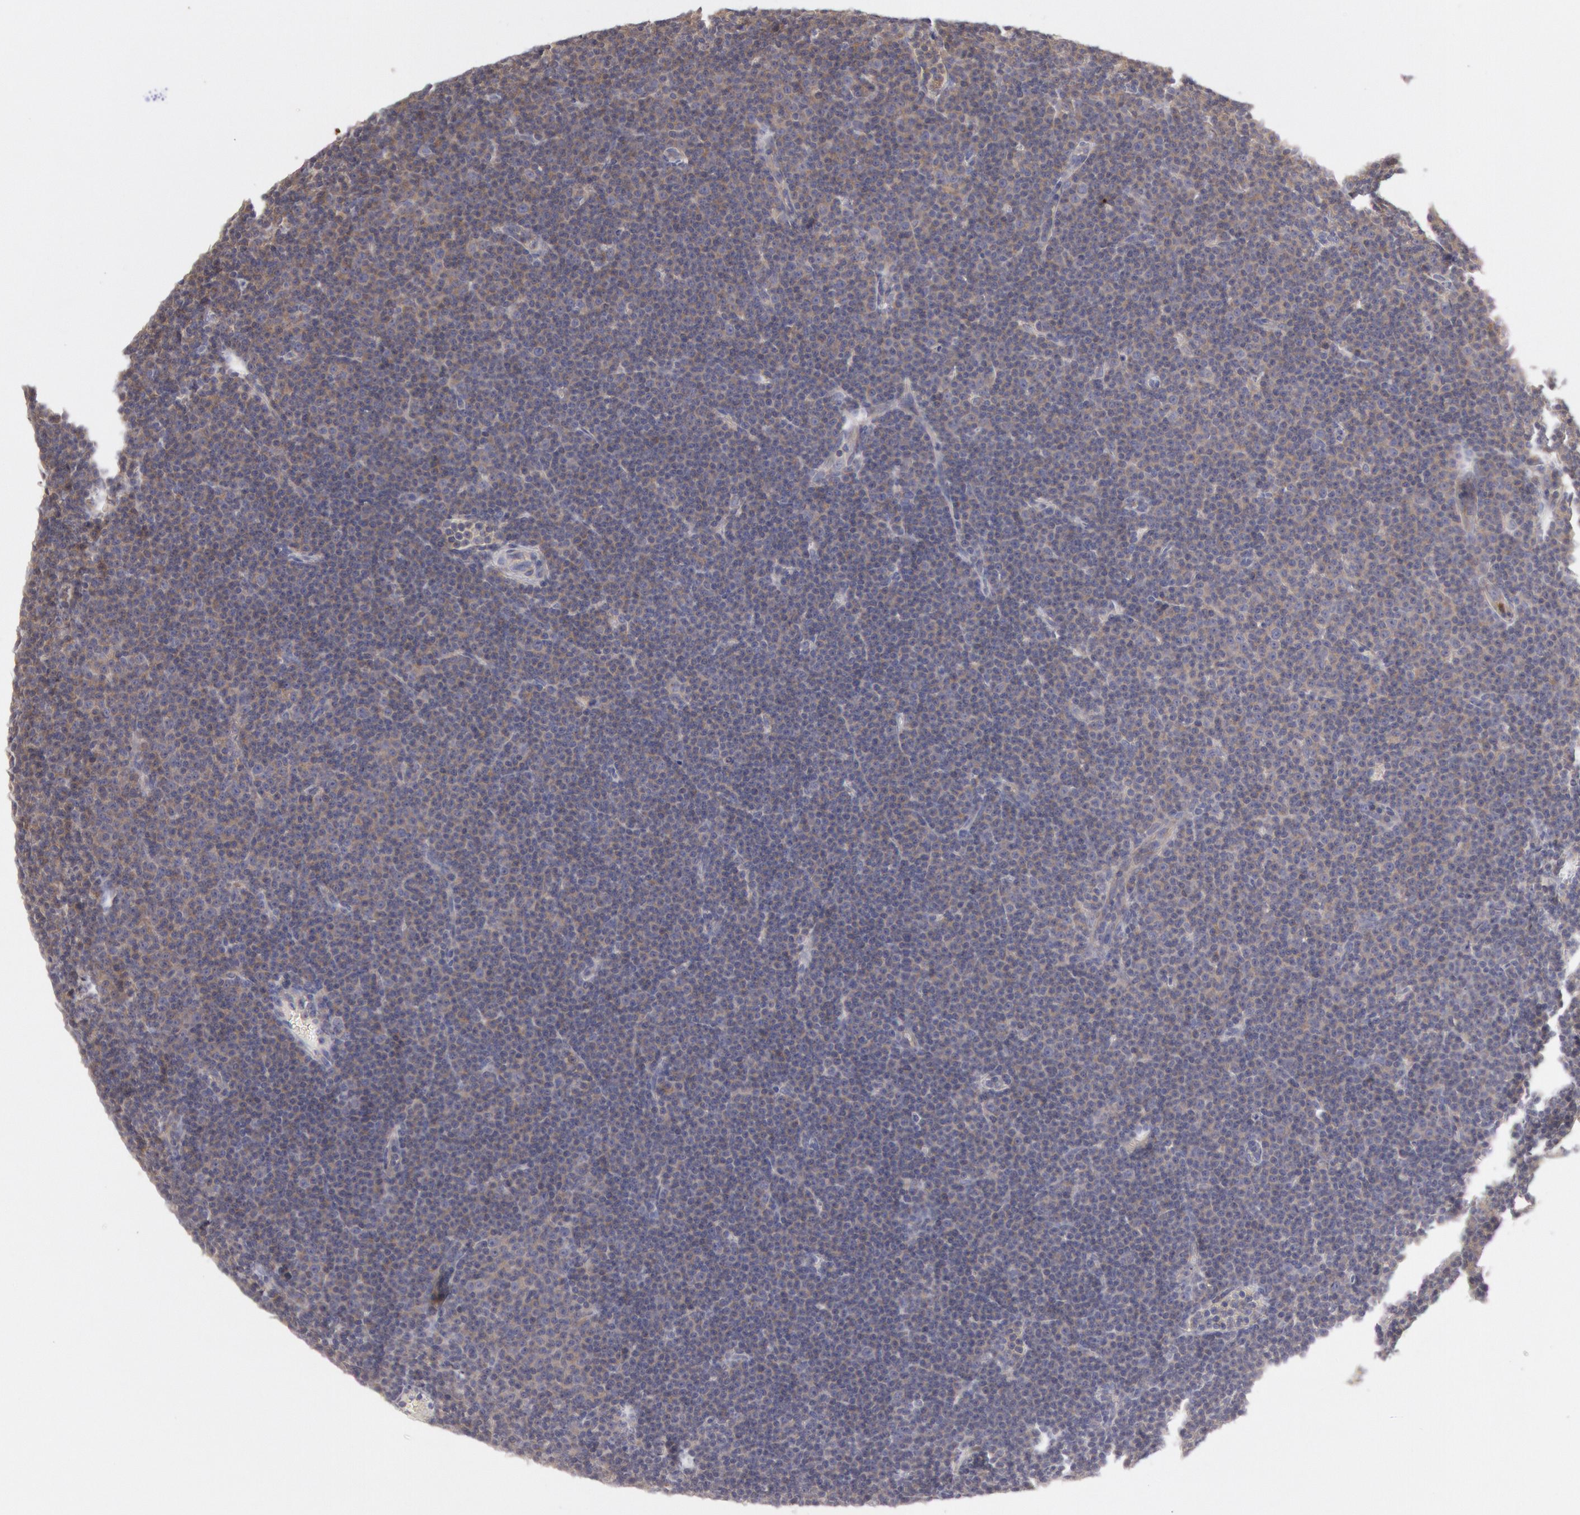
{"staining": {"intensity": "weak", "quantity": ">75%", "location": "cytoplasmic/membranous"}, "tissue": "lymphoma", "cell_type": "Tumor cells", "image_type": "cancer", "snomed": [{"axis": "morphology", "description": "Malignant lymphoma, non-Hodgkin's type, Low grade"}, {"axis": "topography", "description": "Lymph node"}], "caption": "Human lymphoma stained with a brown dye shows weak cytoplasmic/membranous positive expression in about >75% of tumor cells.", "gene": "PLA2G6", "patient": {"sex": "male", "age": 57}}